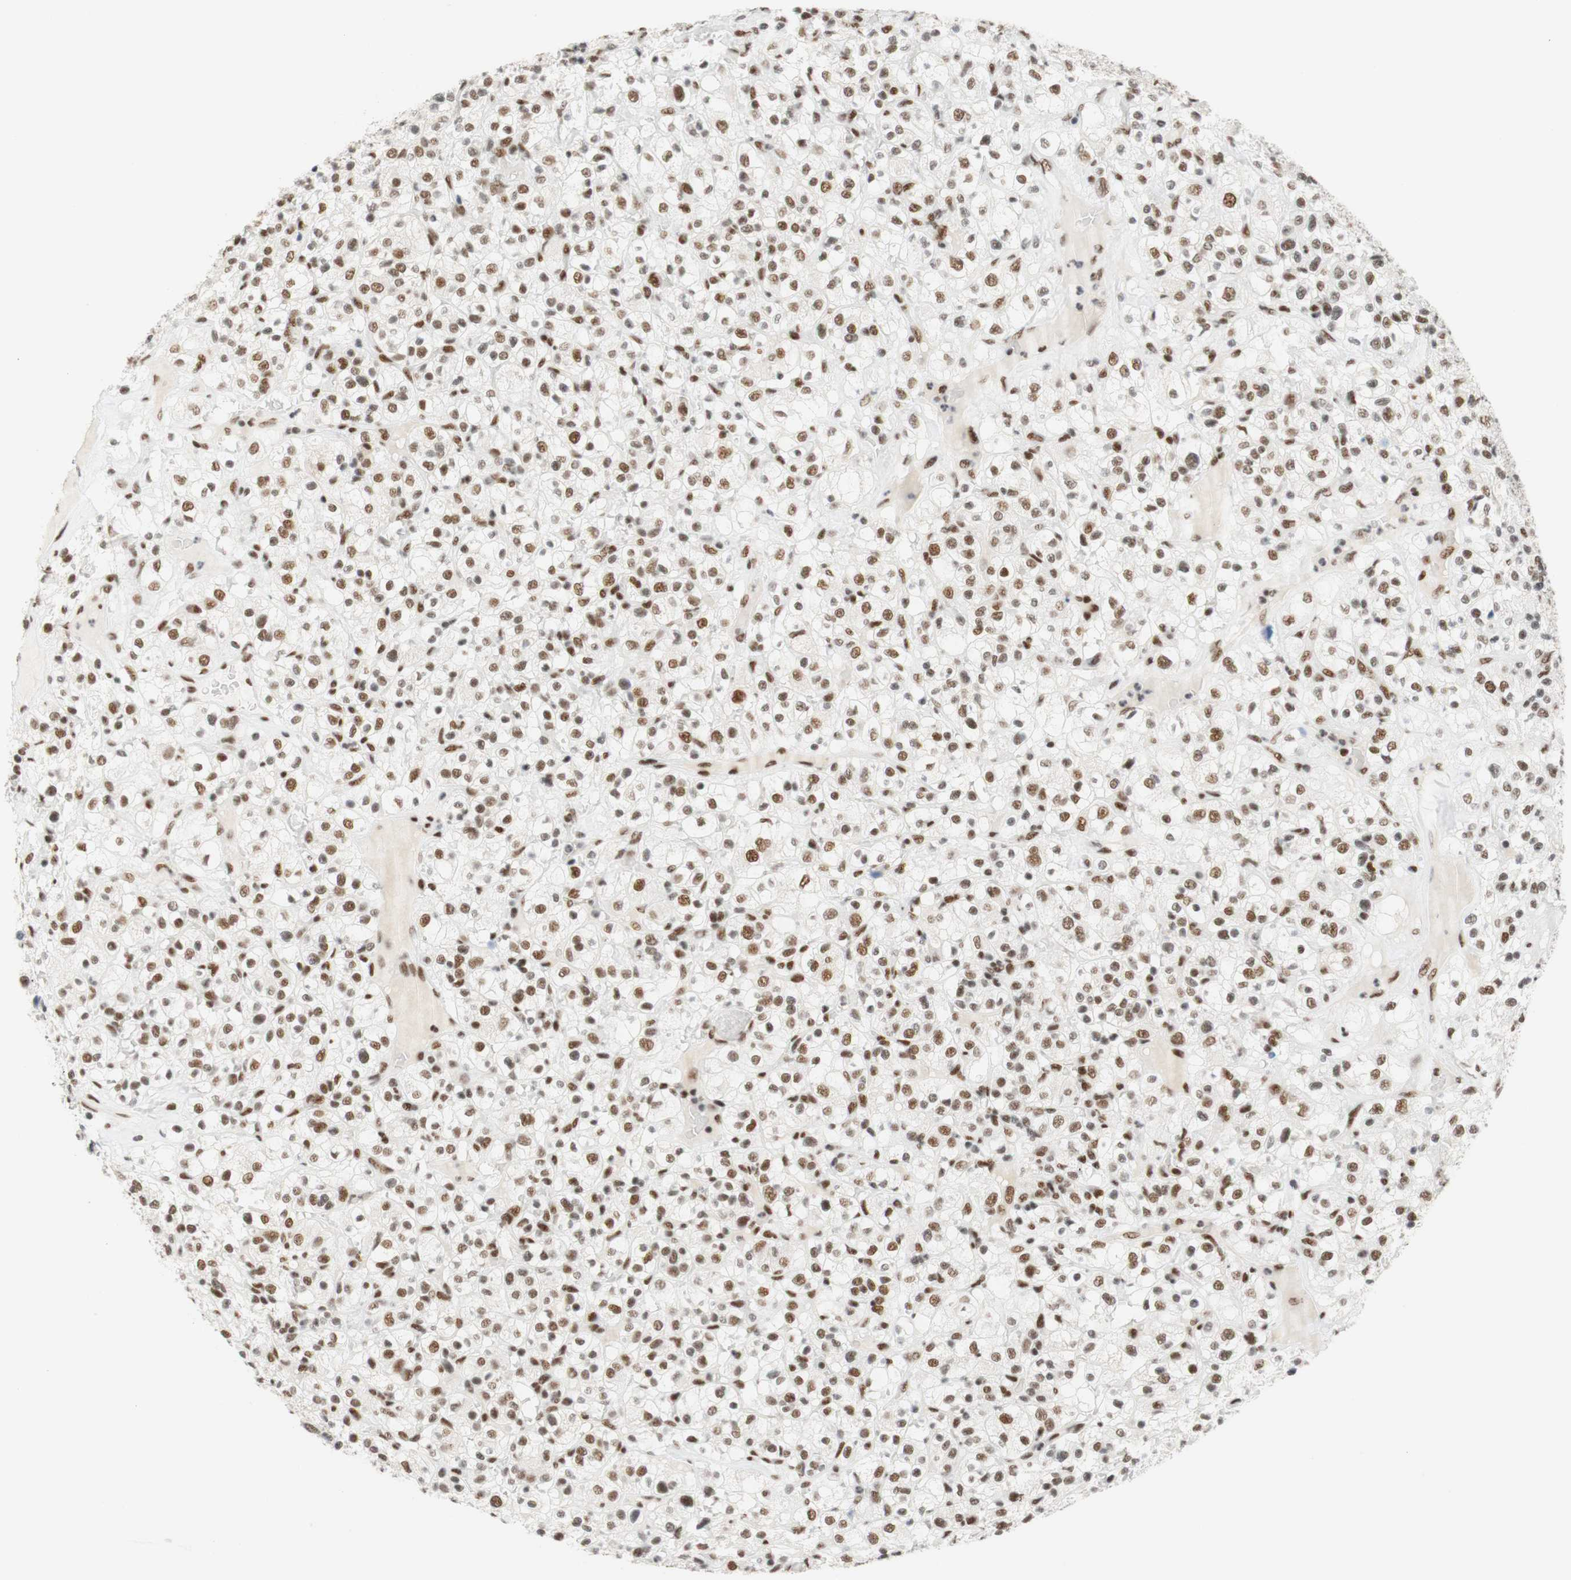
{"staining": {"intensity": "moderate", "quantity": "25%-75%", "location": "nuclear"}, "tissue": "renal cancer", "cell_type": "Tumor cells", "image_type": "cancer", "snomed": [{"axis": "morphology", "description": "Normal tissue, NOS"}, {"axis": "morphology", "description": "Adenocarcinoma, NOS"}, {"axis": "topography", "description": "Kidney"}], "caption": "Immunohistochemistry (DAB) staining of adenocarcinoma (renal) exhibits moderate nuclear protein expression in about 25%-75% of tumor cells.", "gene": "RNF20", "patient": {"sex": "female", "age": 72}}